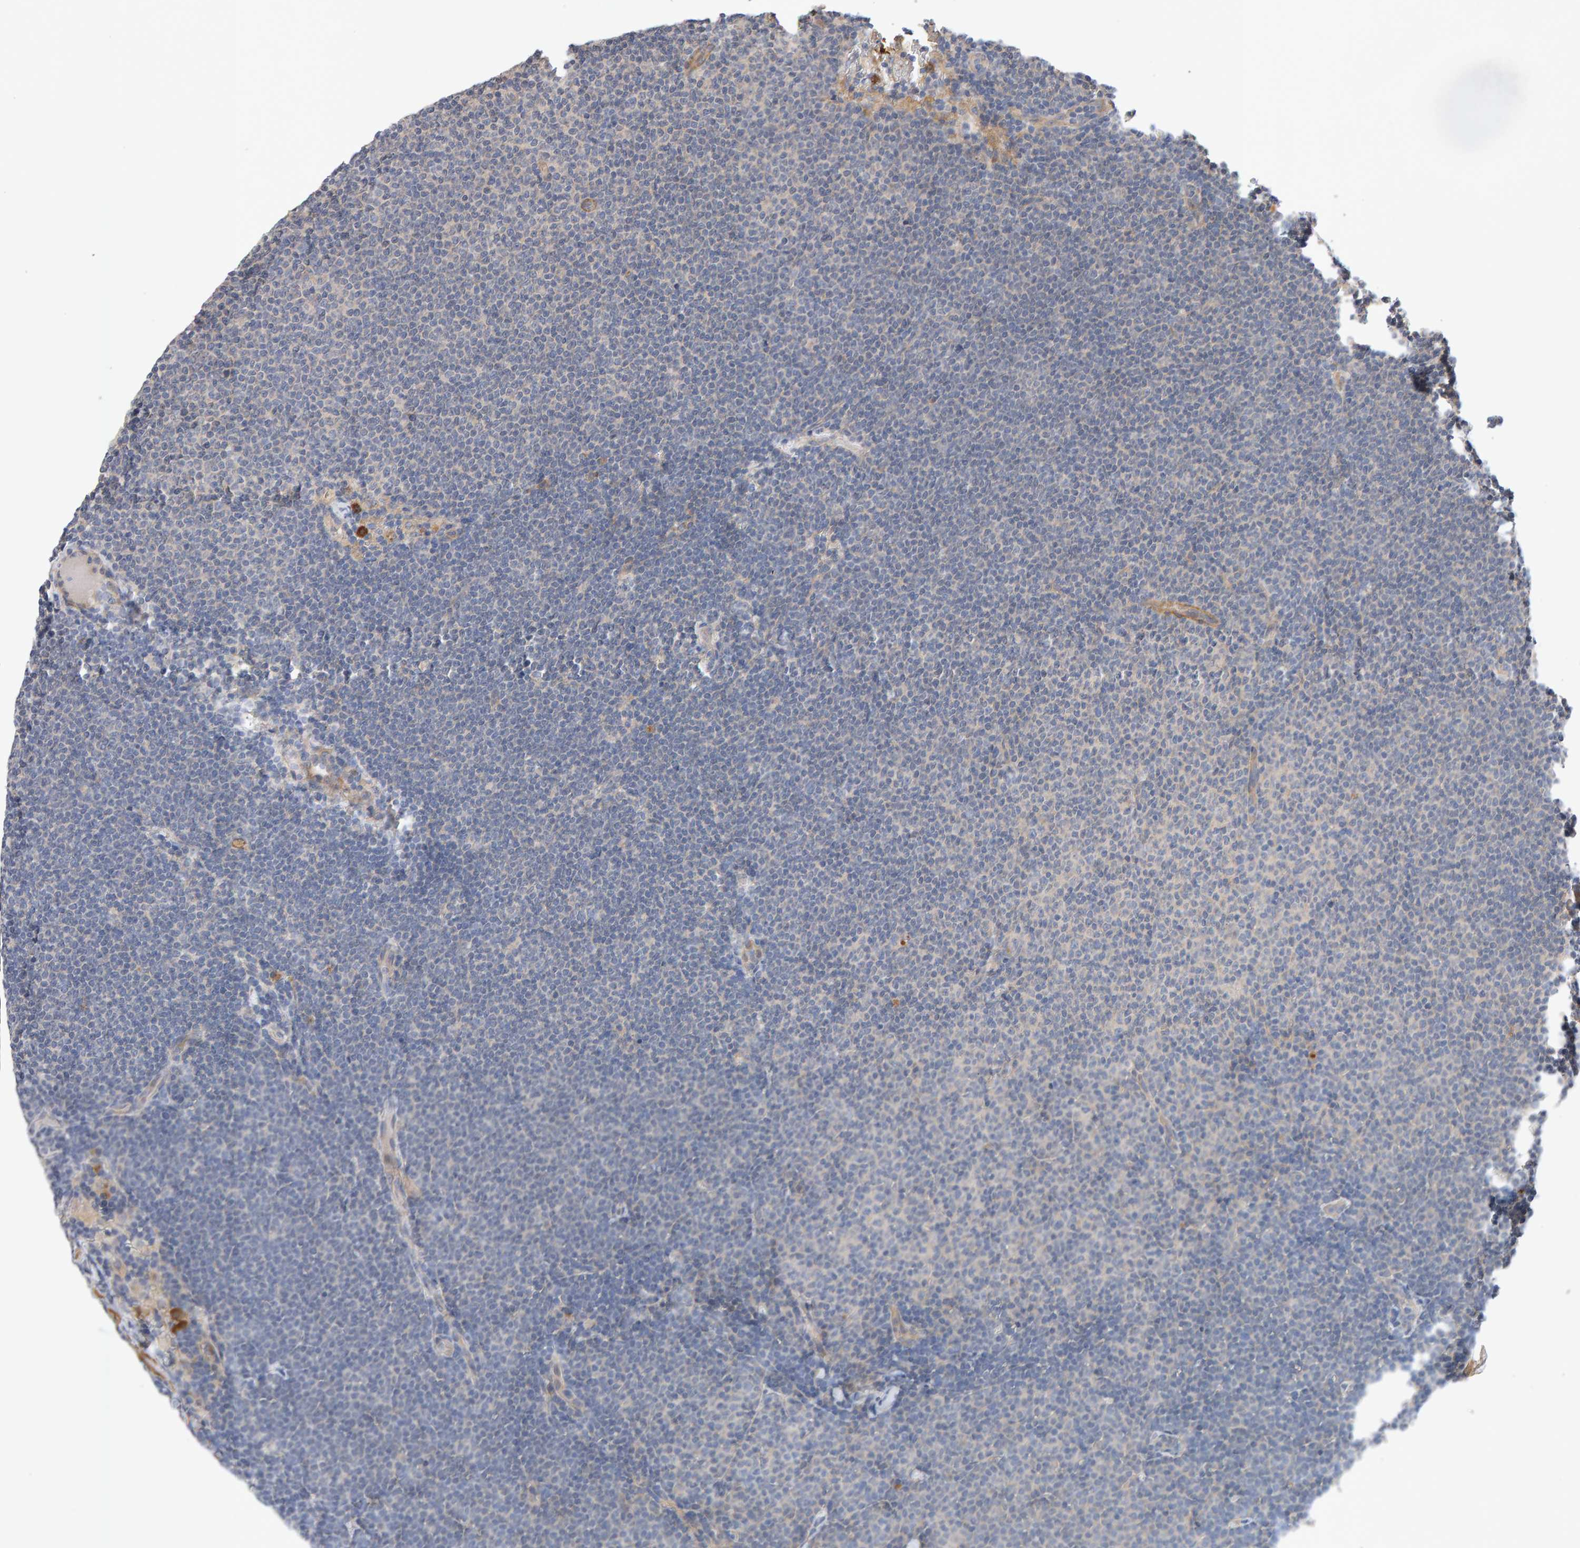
{"staining": {"intensity": "negative", "quantity": "none", "location": "none"}, "tissue": "lymphoma", "cell_type": "Tumor cells", "image_type": "cancer", "snomed": [{"axis": "morphology", "description": "Malignant lymphoma, non-Hodgkin's type, Low grade"}, {"axis": "topography", "description": "Lymph node"}], "caption": "IHC of lymphoma shows no staining in tumor cells.", "gene": "RNF19A", "patient": {"sex": "female", "age": 53}}